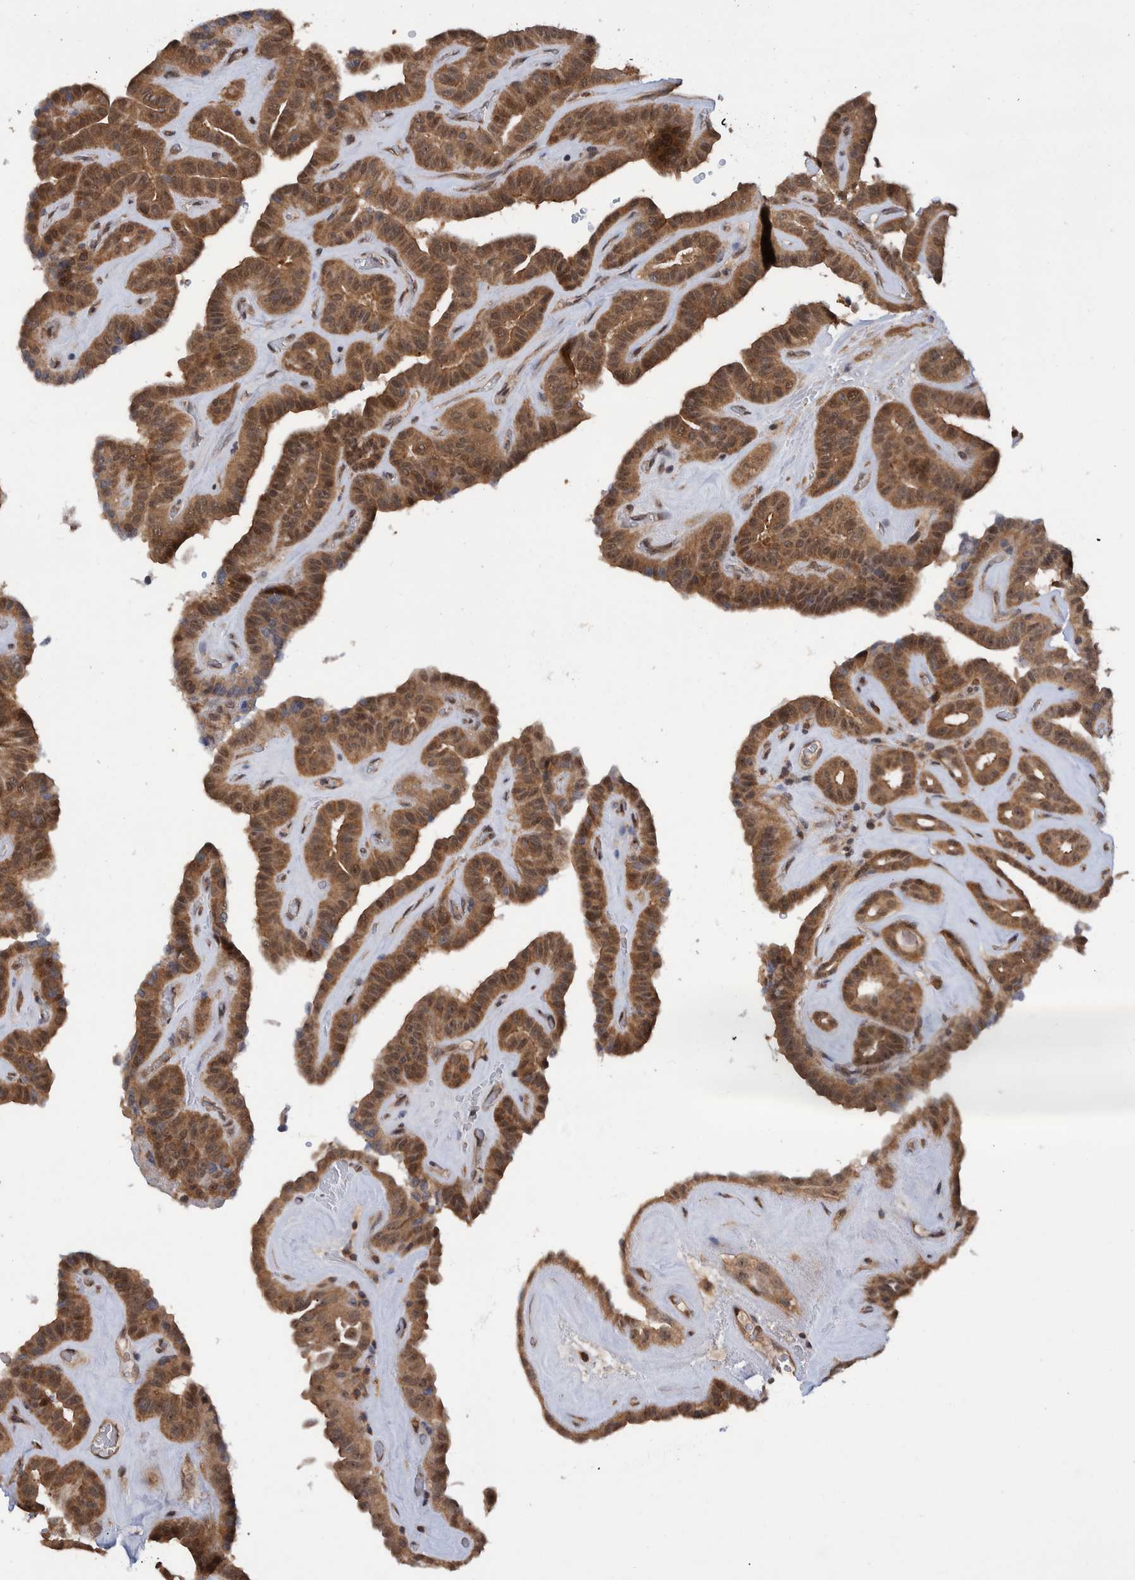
{"staining": {"intensity": "moderate", "quantity": ">75%", "location": "cytoplasmic/membranous"}, "tissue": "thyroid cancer", "cell_type": "Tumor cells", "image_type": "cancer", "snomed": [{"axis": "morphology", "description": "Papillary adenocarcinoma, NOS"}, {"axis": "topography", "description": "Thyroid gland"}], "caption": "Immunohistochemistry photomicrograph of neoplastic tissue: thyroid cancer (papillary adenocarcinoma) stained using immunohistochemistry (IHC) reveals medium levels of moderate protein expression localized specifically in the cytoplasmic/membranous of tumor cells, appearing as a cytoplasmic/membranous brown color.", "gene": "PLPBP", "patient": {"sex": "male", "age": 77}}